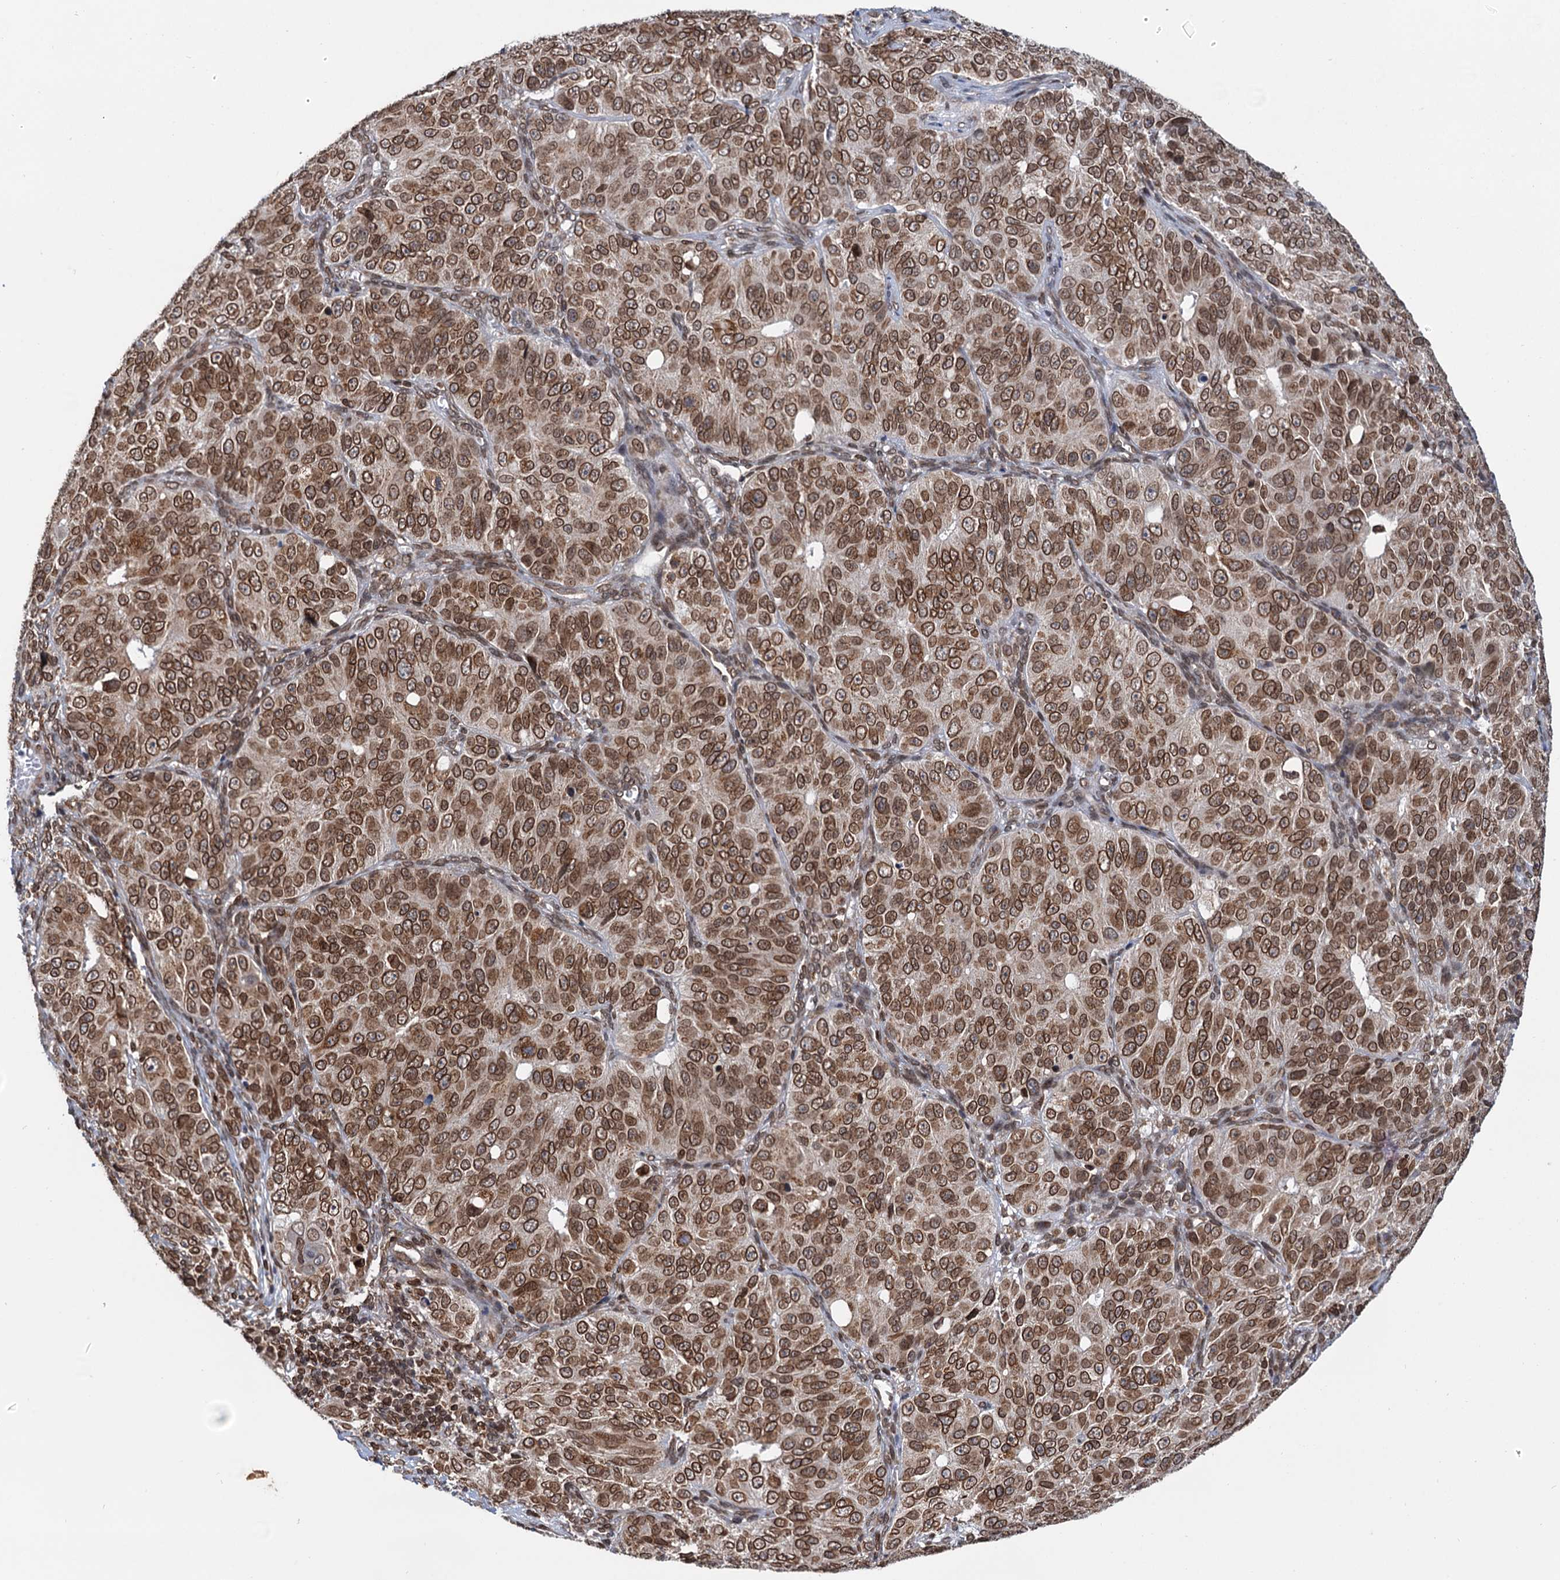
{"staining": {"intensity": "strong", "quantity": ">75%", "location": "cytoplasmic/membranous,nuclear"}, "tissue": "ovarian cancer", "cell_type": "Tumor cells", "image_type": "cancer", "snomed": [{"axis": "morphology", "description": "Carcinoma, endometroid"}, {"axis": "topography", "description": "Ovary"}], "caption": "Immunohistochemistry photomicrograph of ovarian endometroid carcinoma stained for a protein (brown), which exhibits high levels of strong cytoplasmic/membranous and nuclear positivity in about >75% of tumor cells.", "gene": "ZC3H13", "patient": {"sex": "female", "age": 51}}